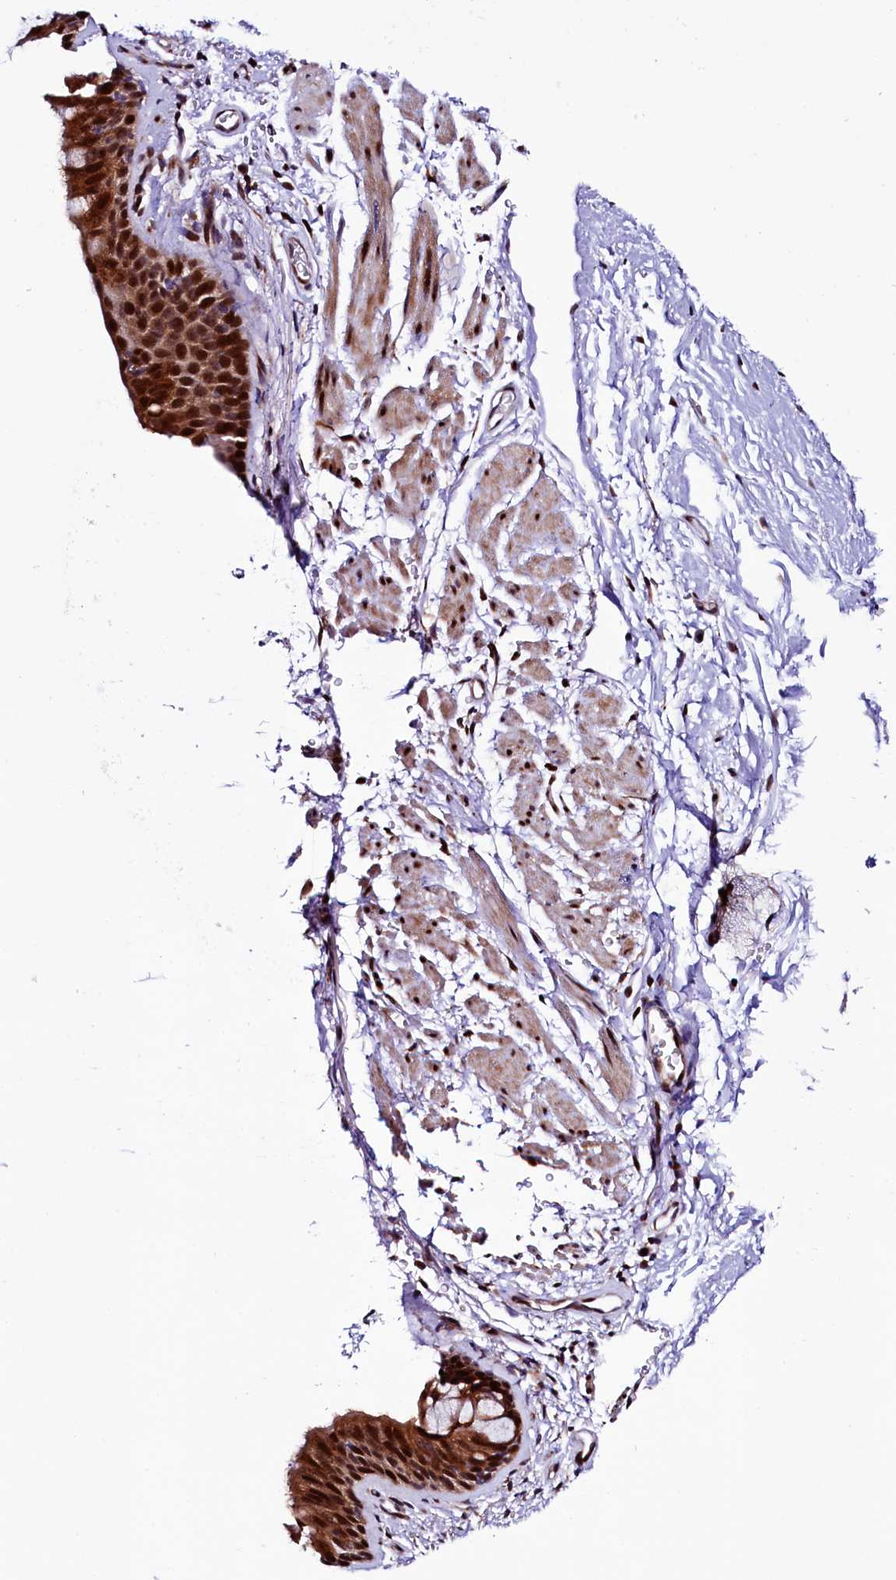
{"staining": {"intensity": "strong", "quantity": "25%-75%", "location": "cytoplasmic/membranous,nuclear"}, "tissue": "bronchus", "cell_type": "Respiratory epithelial cells", "image_type": "normal", "snomed": [{"axis": "morphology", "description": "Normal tissue, NOS"}, {"axis": "topography", "description": "Cartilage tissue"}, {"axis": "topography", "description": "Bronchus"}], "caption": "Respiratory epithelial cells exhibit high levels of strong cytoplasmic/membranous,nuclear expression in about 25%-75% of cells in normal human bronchus.", "gene": "TRMT112", "patient": {"sex": "female", "age": 53}}